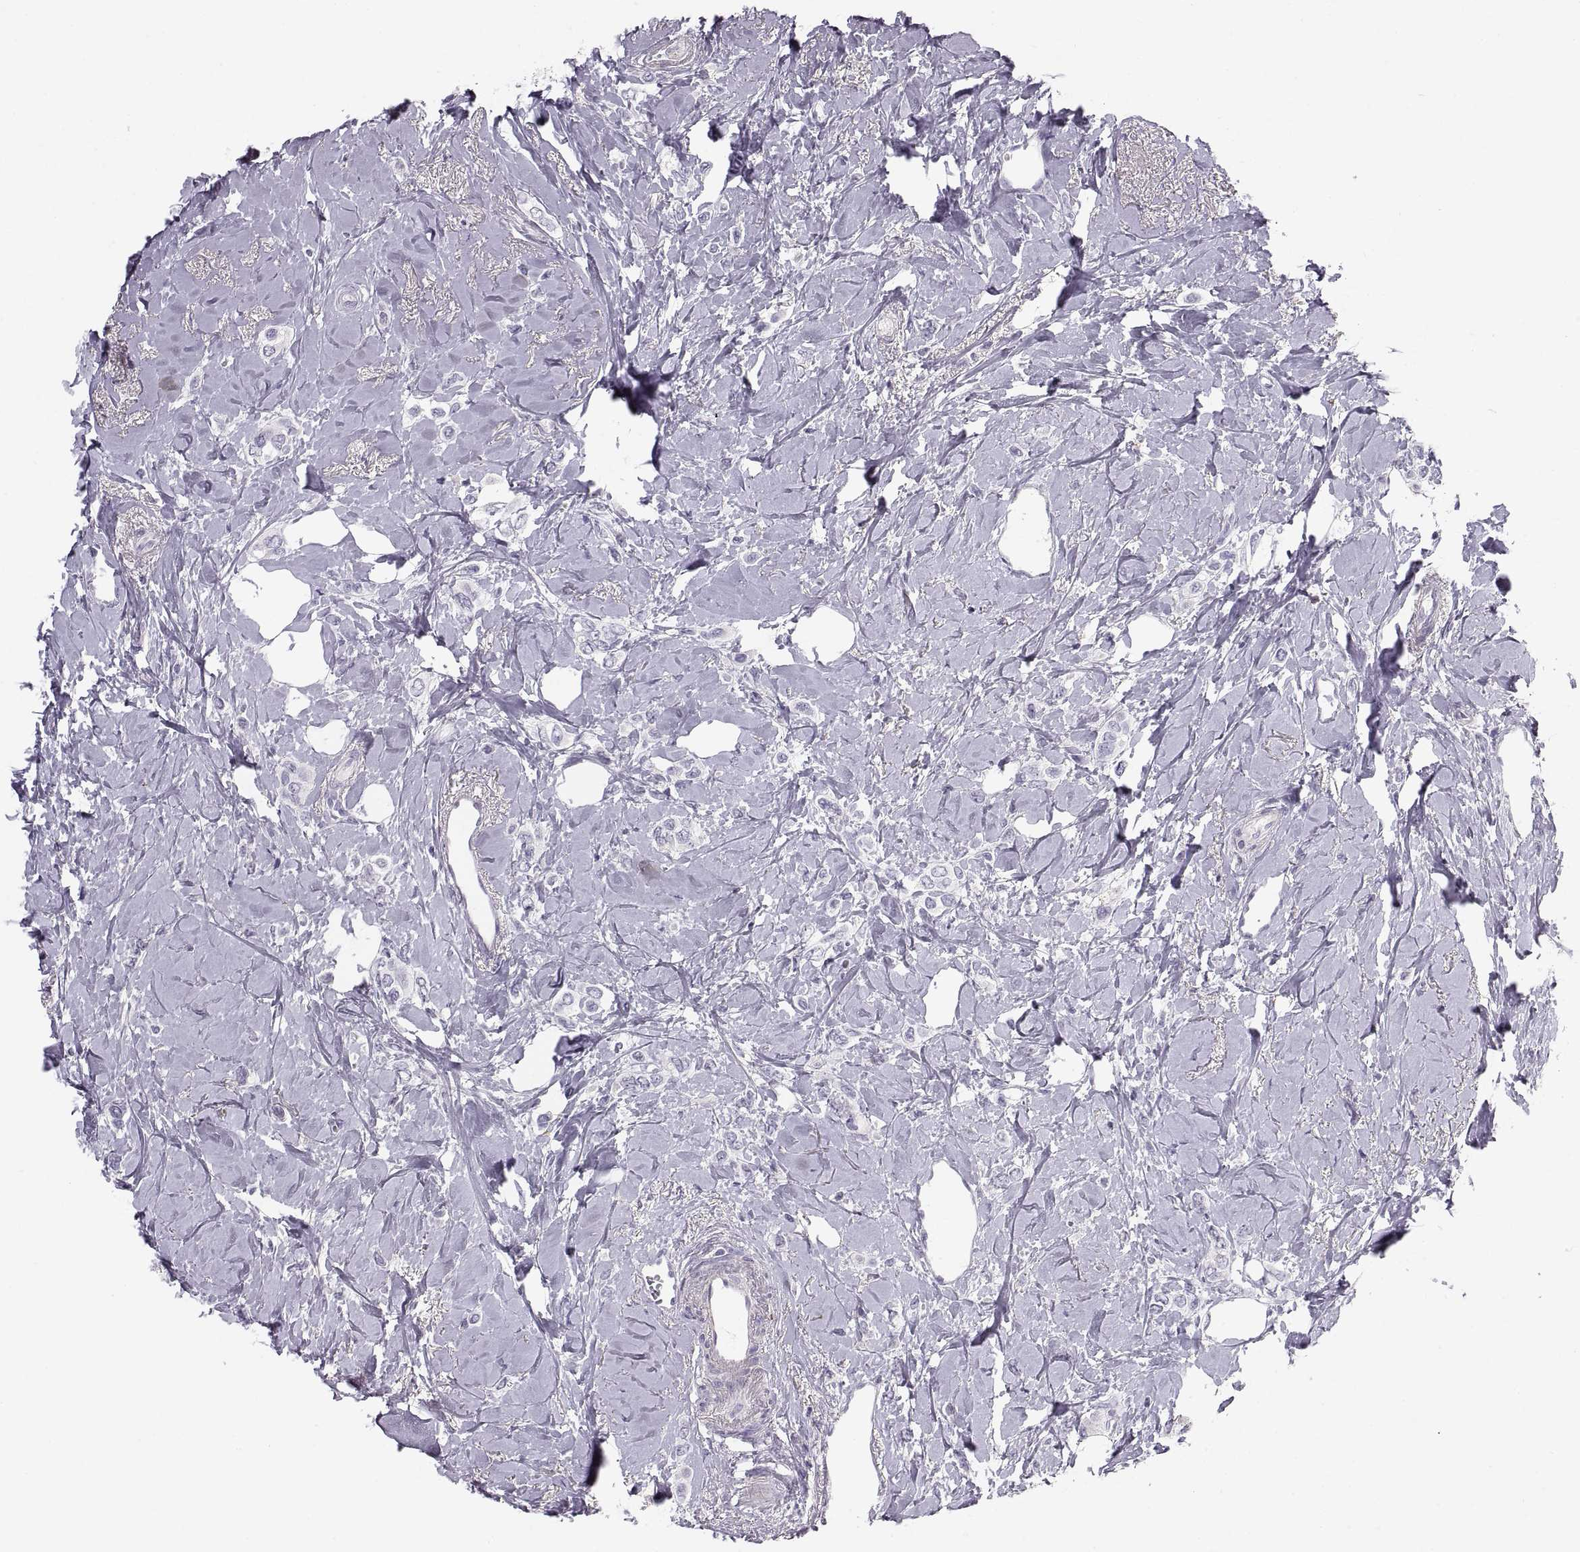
{"staining": {"intensity": "negative", "quantity": "none", "location": "none"}, "tissue": "breast cancer", "cell_type": "Tumor cells", "image_type": "cancer", "snomed": [{"axis": "morphology", "description": "Lobular carcinoma"}, {"axis": "topography", "description": "Breast"}], "caption": "Immunohistochemistry micrograph of neoplastic tissue: breast cancer stained with DAB (3,3'-diaminobenzidine) reveals no significant protein expression in tumor cells.", "gene": "COL9A3", "patient": {"sex": "female", "age": 66}}